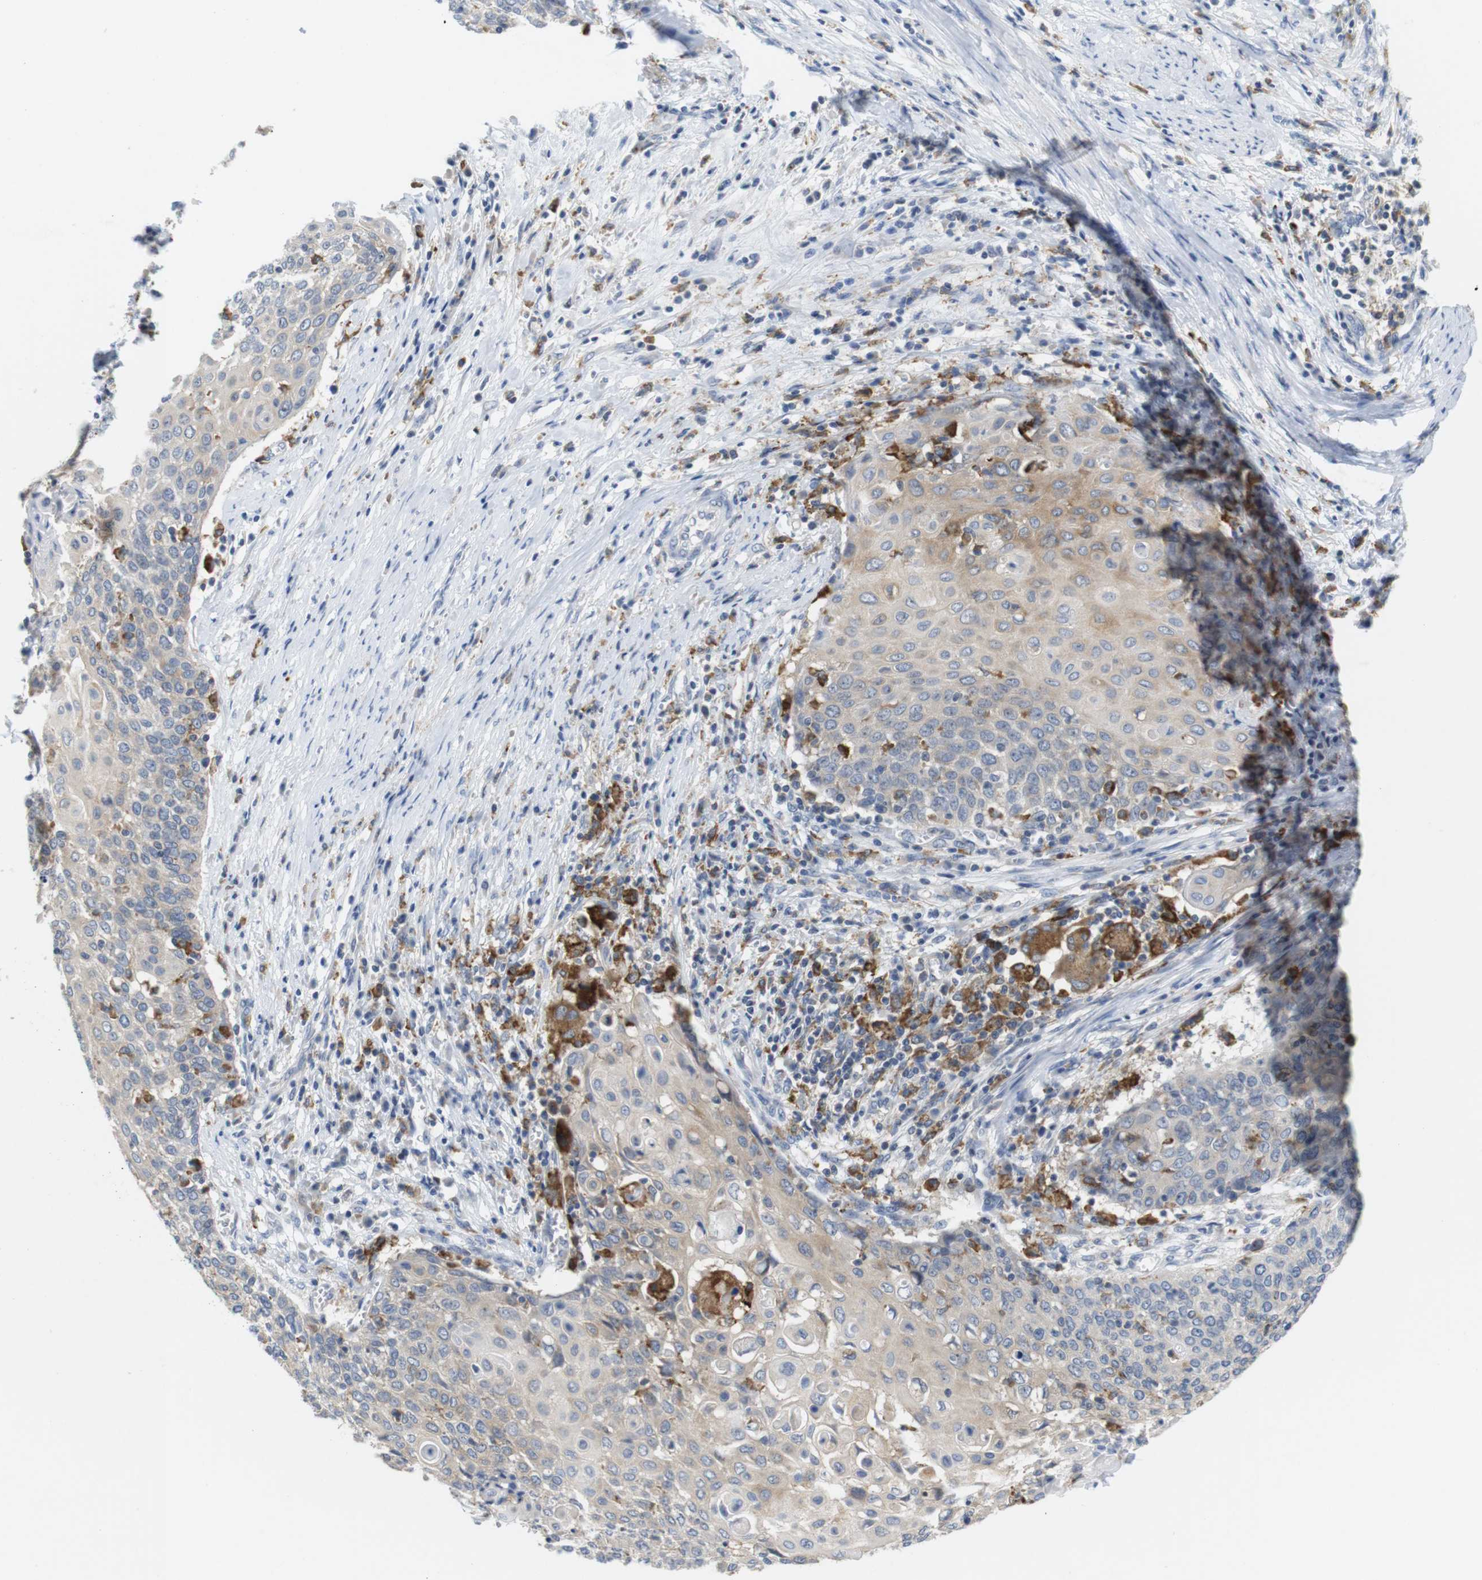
{"staining": {"intensity": "weak", "quantity": "25%-75%", "location": "cytoplasmic/membranous"}, "tissue": "cervical cancer", "cell_type": "Tumor cells", "image_type": "cancer", "snomed": [{"axis": "morphology", "description": "Squamous cell carcinoma, NOS"}, {"axis": "topography", "description": "Cervix"}], "caption": "Human cervical cancer stained for a protein (brown) shows weak cytoplasmic/membranous positive staining in about 25%-75% of tumor cells.", "gene": "CNGA2", "patient": {"sex": "female", "age": 39}}